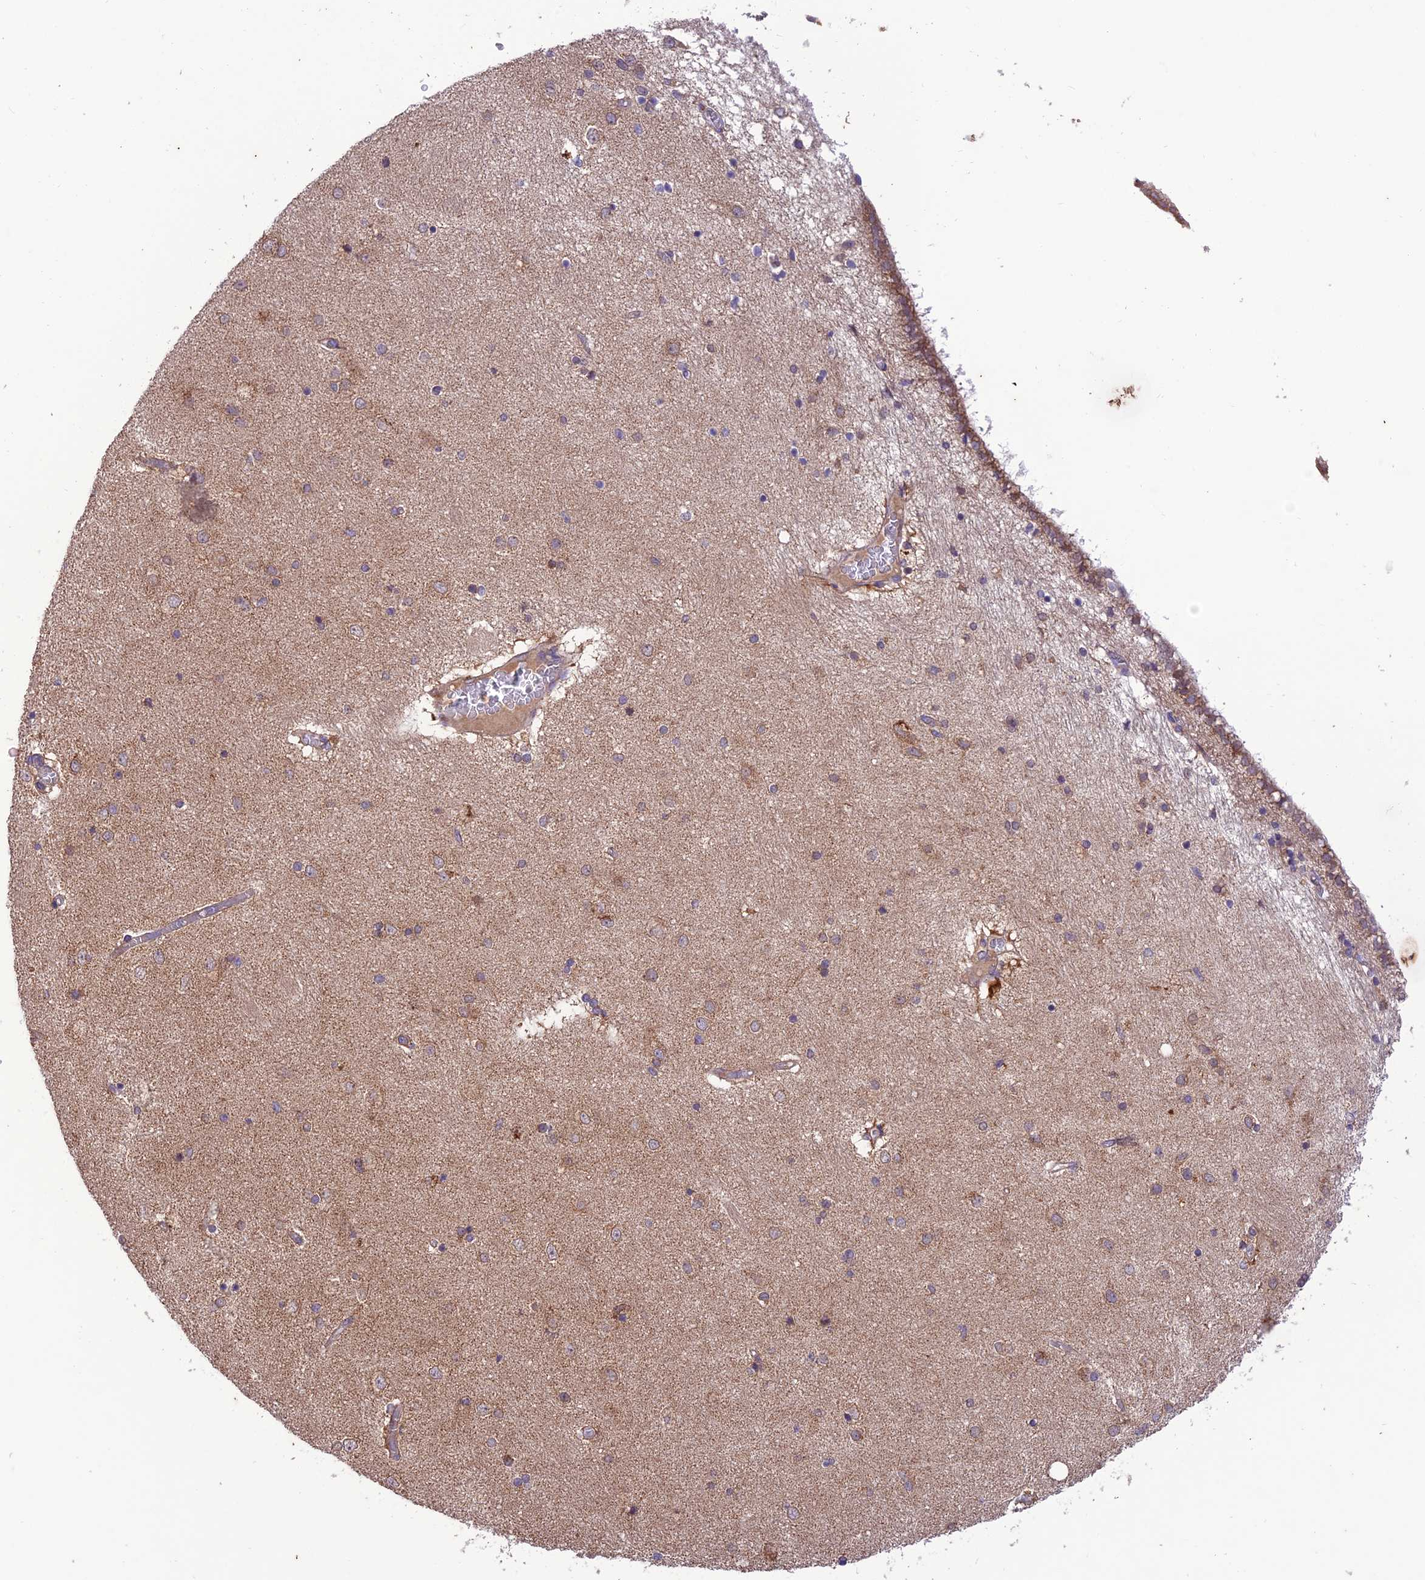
{"staining": {"intensity": "weak", "quantity": "<25%", "location": "cytoplasmic/membranous"}, "tissue": "hippocampus", "cell_type": "Glial cells", "image_type": "normal", "snomed": [{"axis": "morphology", "description": "Normal tissue, NOS"}, {"axis": "topography", "description": "Hippocampus"}], "caption": "Immunohistochemistry (IHC) micrograph of benign hippocampus: human hippocampus stained with DAB exhibits no significant protein positivity in glial cells.", "gene": "NDUFAF1", "patient": {"sex": "female", "age": 54}}